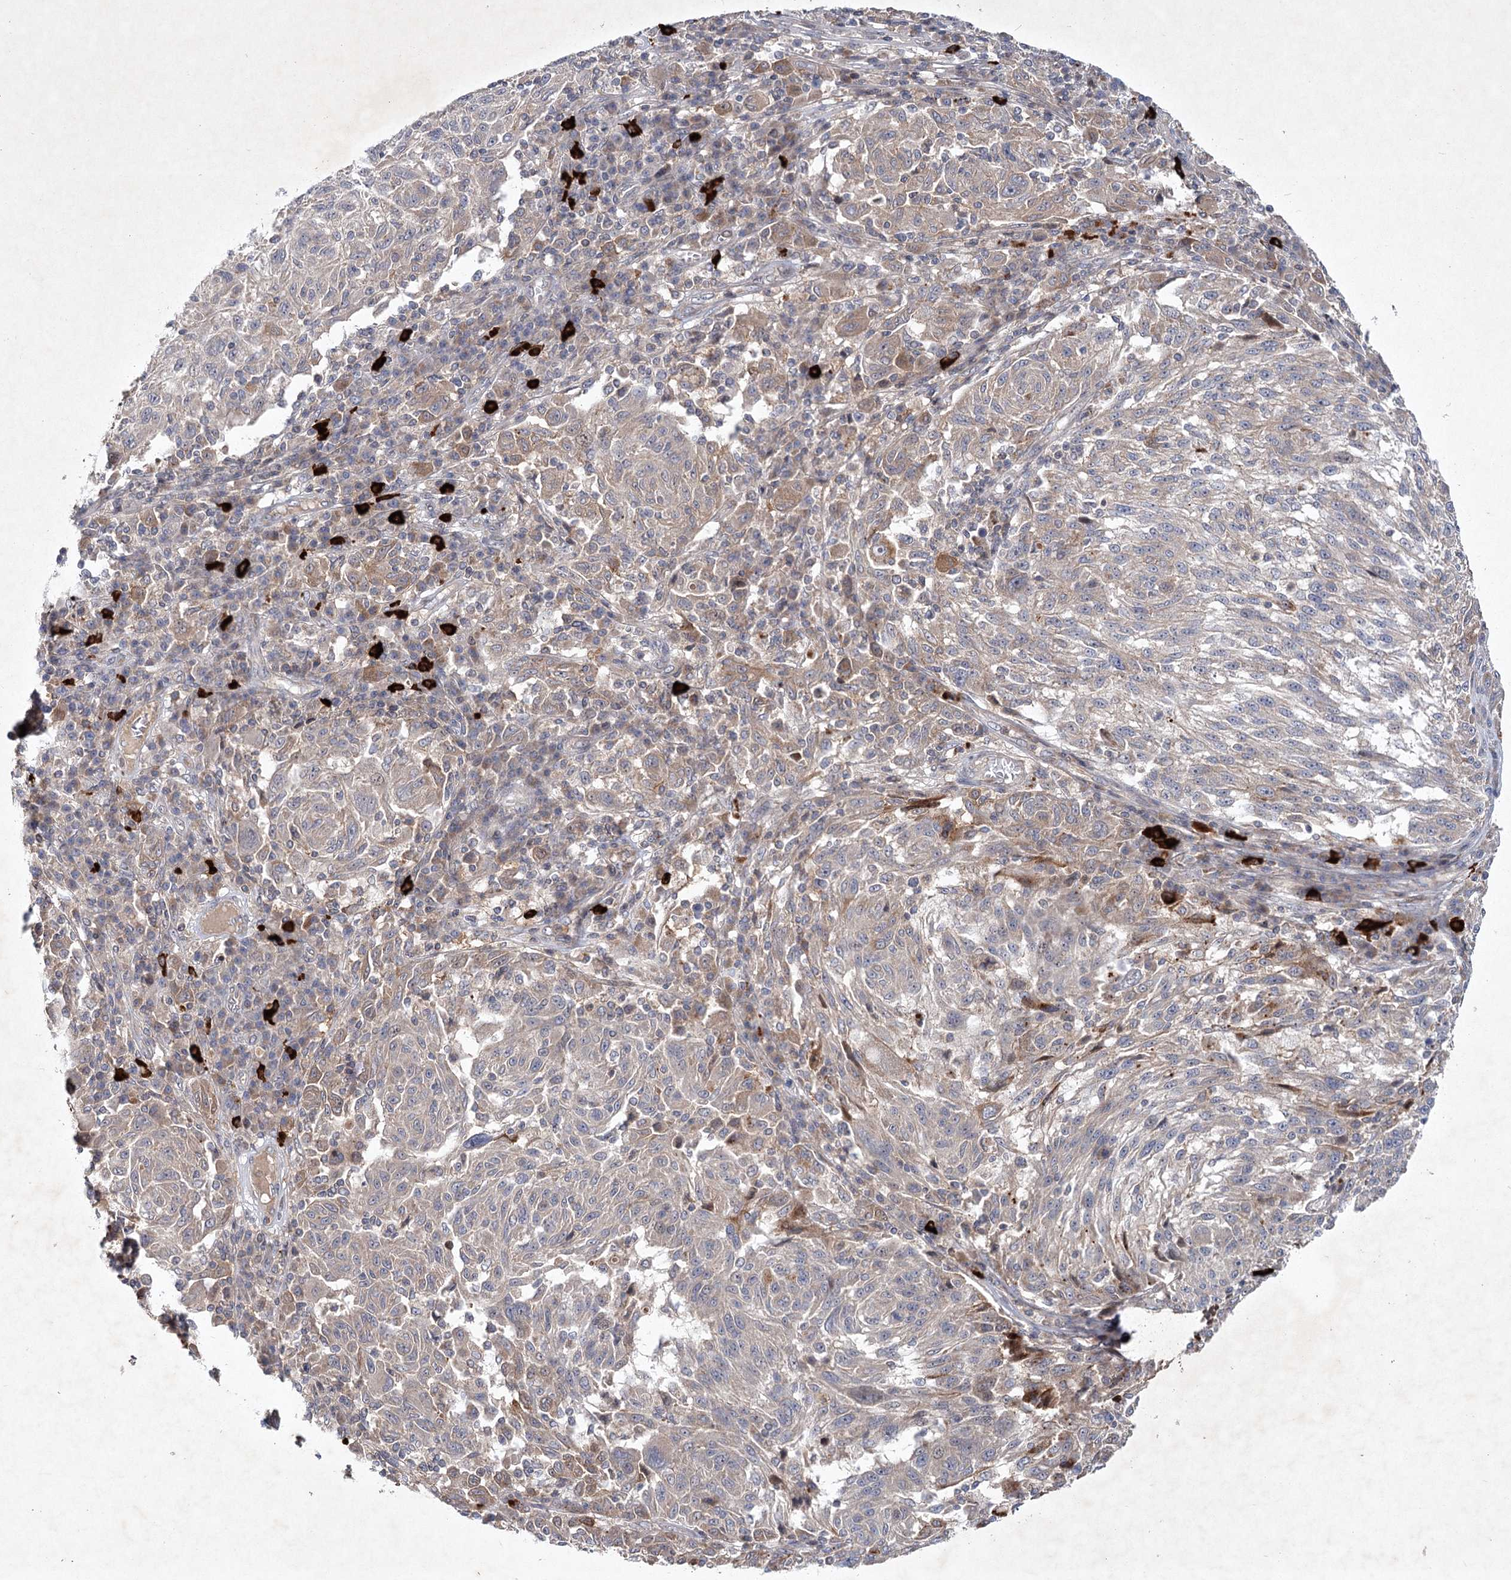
{"staining": {"intensity": "weak", "quantity": "25%-75%", "location": "cytoplasmic/membranous"}, "tissue": "melanoma", "cell_type": "Tumor cells", "image_type": "cancer", "snomed": [{"axis": "morphology", "description": "Malignant melanoma, NOS"}, {"axis": "topography", "description": "Skin"}], "caption": "Weak cytoplasmic/membranous positivity is appreciated in about 25%-75% of tumor cells in malignant melanoma. (DAB IHC, brown staining for protein, blue staining for nuclei).", "gene": "MAP3K13", "patient": {"sex": "male", "age": 53}}